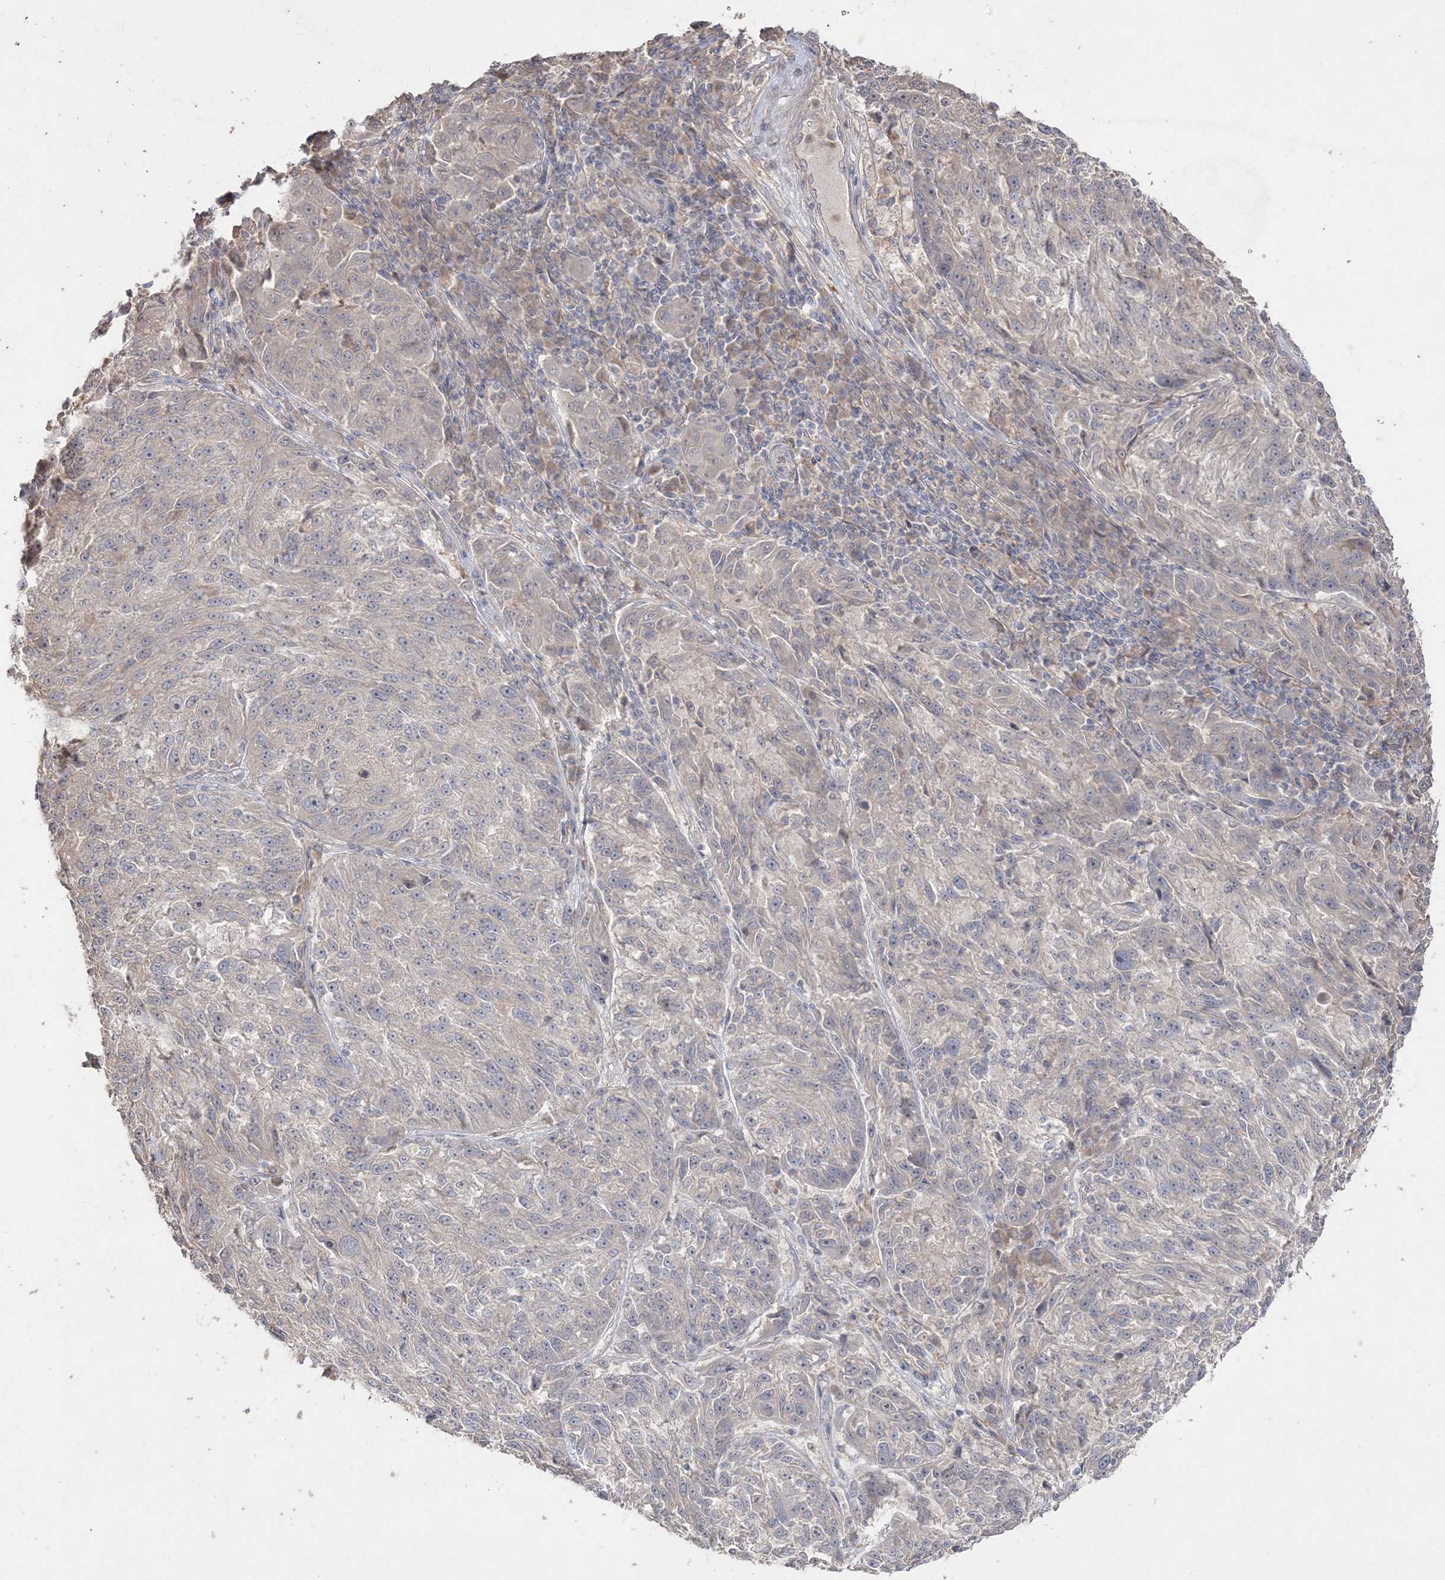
{"staining": {"intensity": "negative", "quantity": "none", "location": "none"}, "tissue": "melanoma", "cell_type": "Tumor cells", "image_type": "cancer", "snomed": [{"axis": "morphology", "description": "Malignant melanoma, NOS"}, {"axis": "topography", "description": "Skin"}], "caption": "High magnification brightfield microscopy of melanoma stained with DAB (brown) and counterstained with hematoxylin (blue): tumor cells show no significant staining.", "gene": "SH3BP4", "patient": {"sex": "male", "age": 53}}